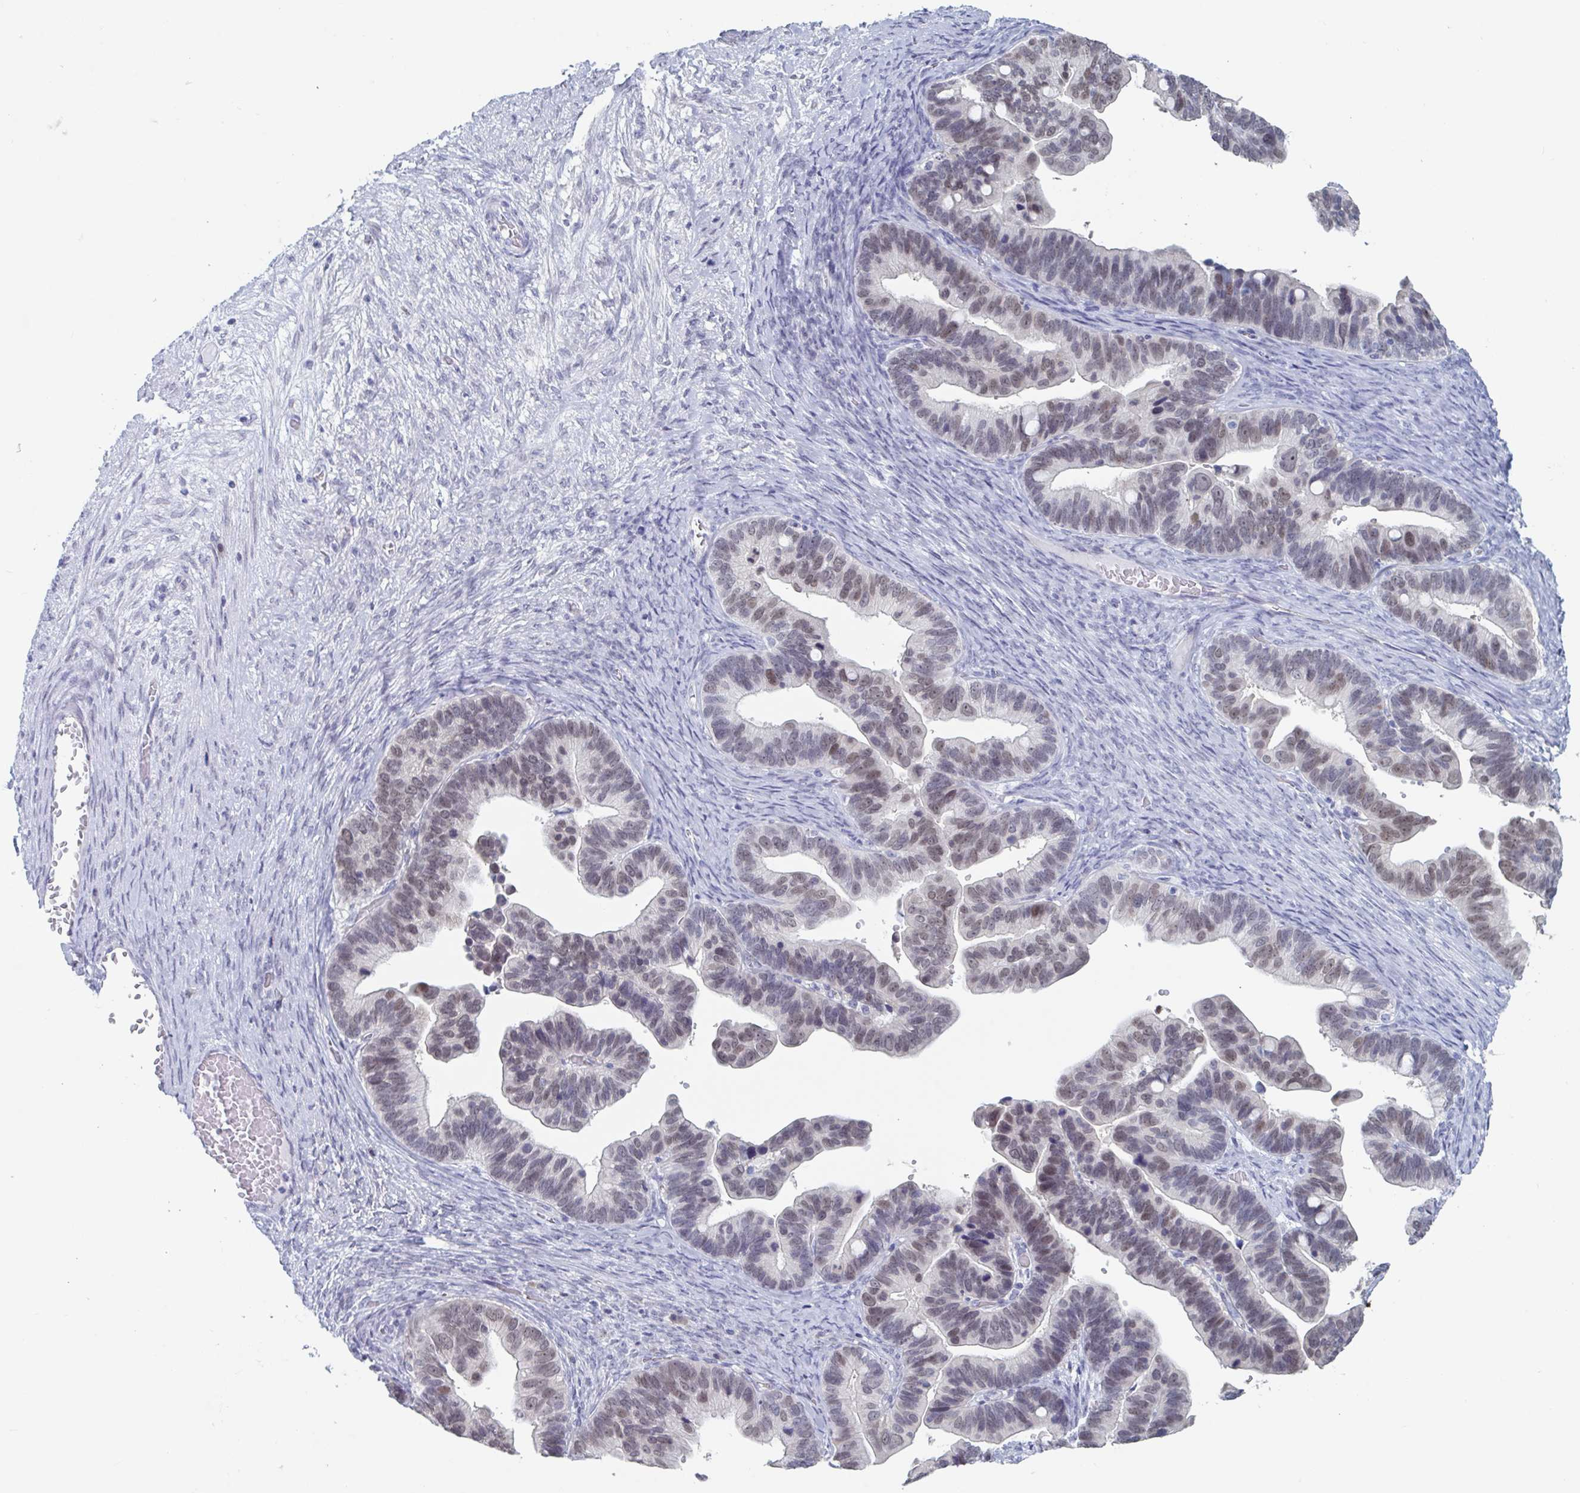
{"staining": {"intensity": "weak", "quantity": "<25%", "location": "nuclear"}, "tissue": "ovarian cancer", "cell_type": "Tumor cells", "image_type": "cancer", "snomed": [{"axis": "morphology", "description": "Cystadenocarcinoma, serous, NOS"}, {"axis": "topography", "description": "Ovary"}], "caption": "There is no significant staining in tumor cells of ovarian cancer.", "gene": "FOXA1", "patient": {"sex": "female", "age": 56}}